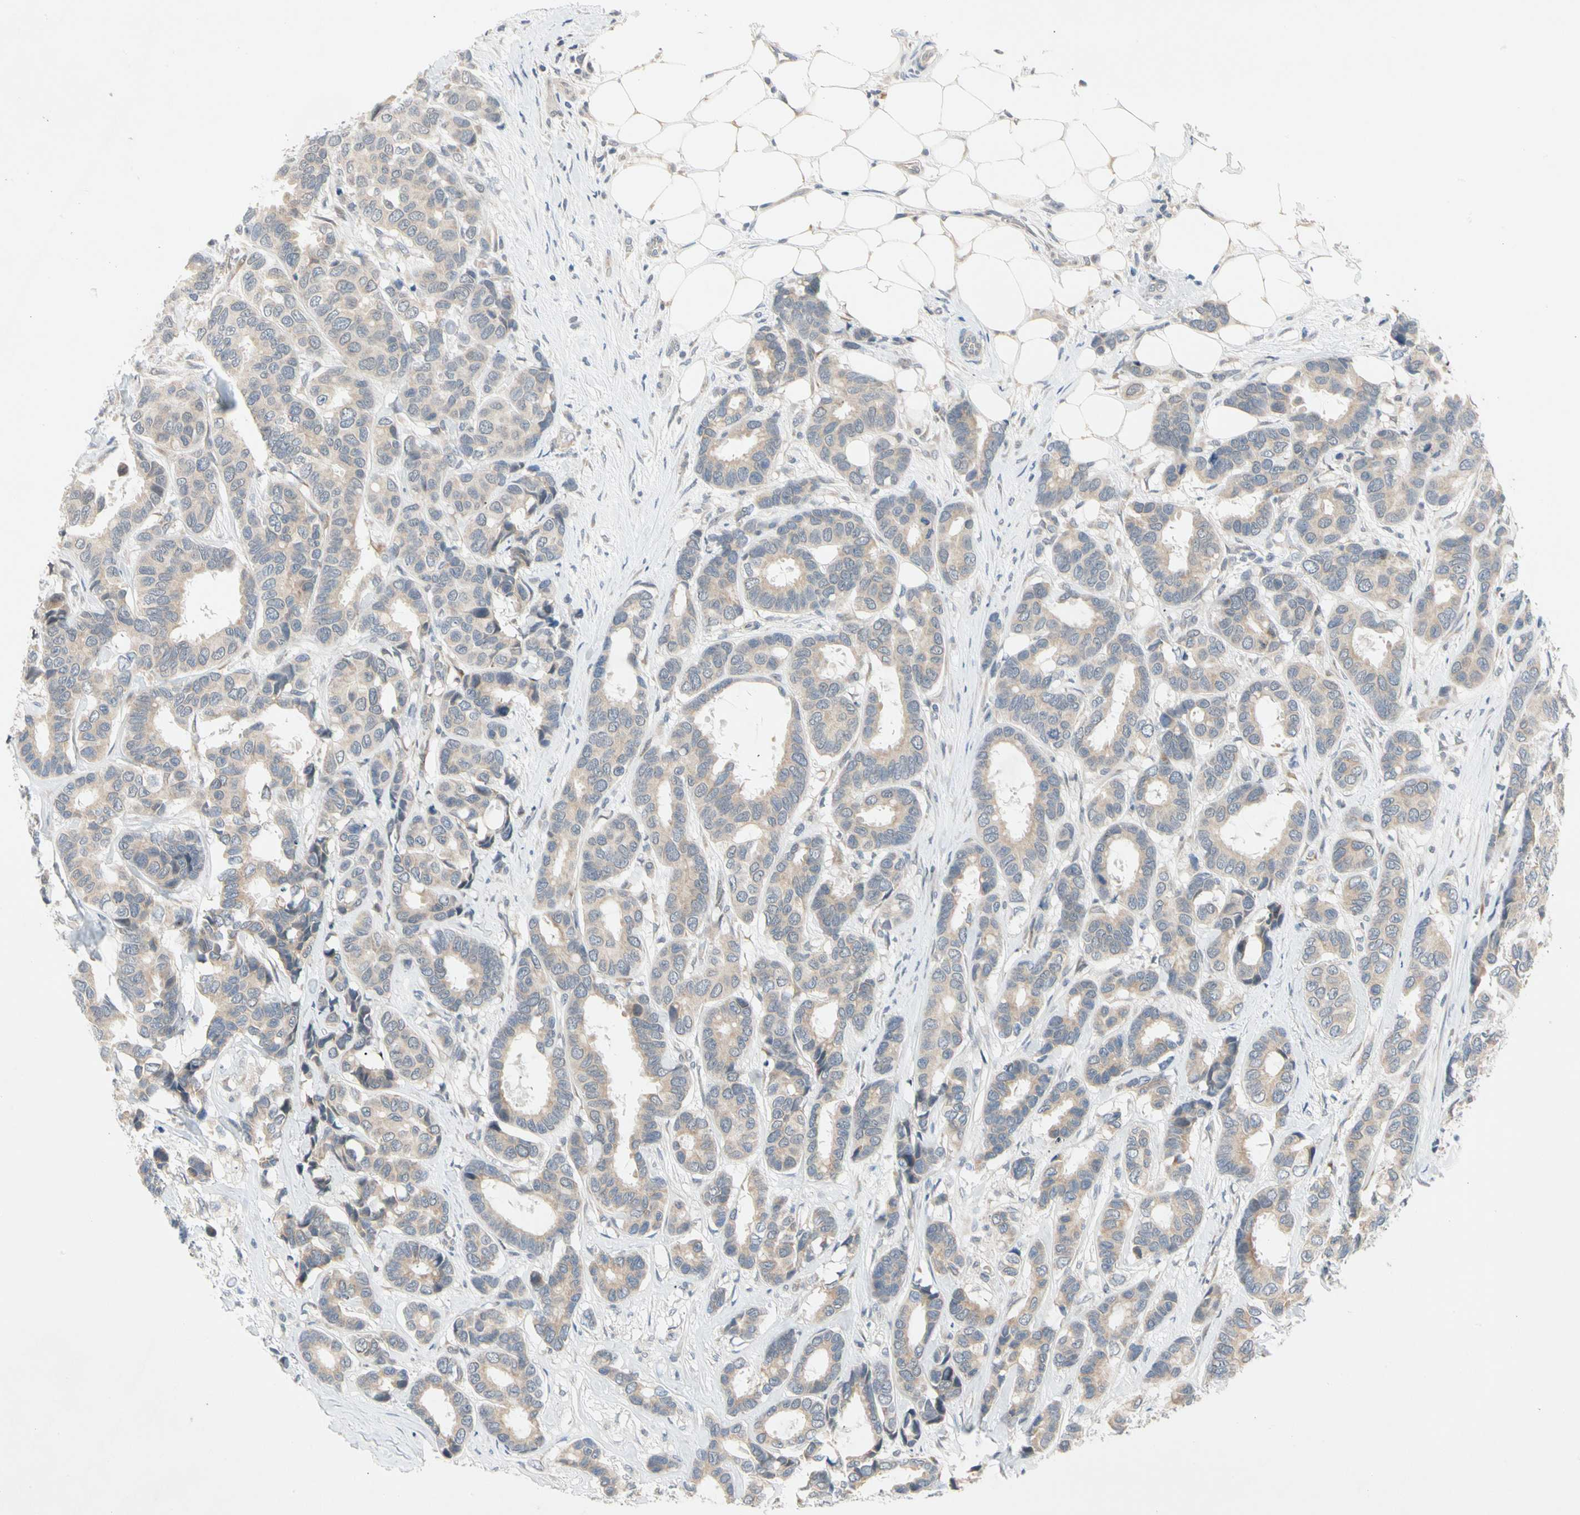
{"staining": {"intensity": "weak", "quantity": ">75%", "location": "cytoplasmic/membranous"}, "tissue": "breast cancer", "cell_type": "Tumor cells", "image_type": "cancer", "snomed": [{"axis": "morphology", "description": "Duct carcinoma"}, {"axis": "topography", "description": "Breast"}], "caption": "Tumor cells exhibit low levels of weak cytoplasmic/membranous positivity in about >75% of cells in human breast invasive ductal carcinoma.", "gene": "MARK1", "patient": {"sex": "female", "age": 87}}